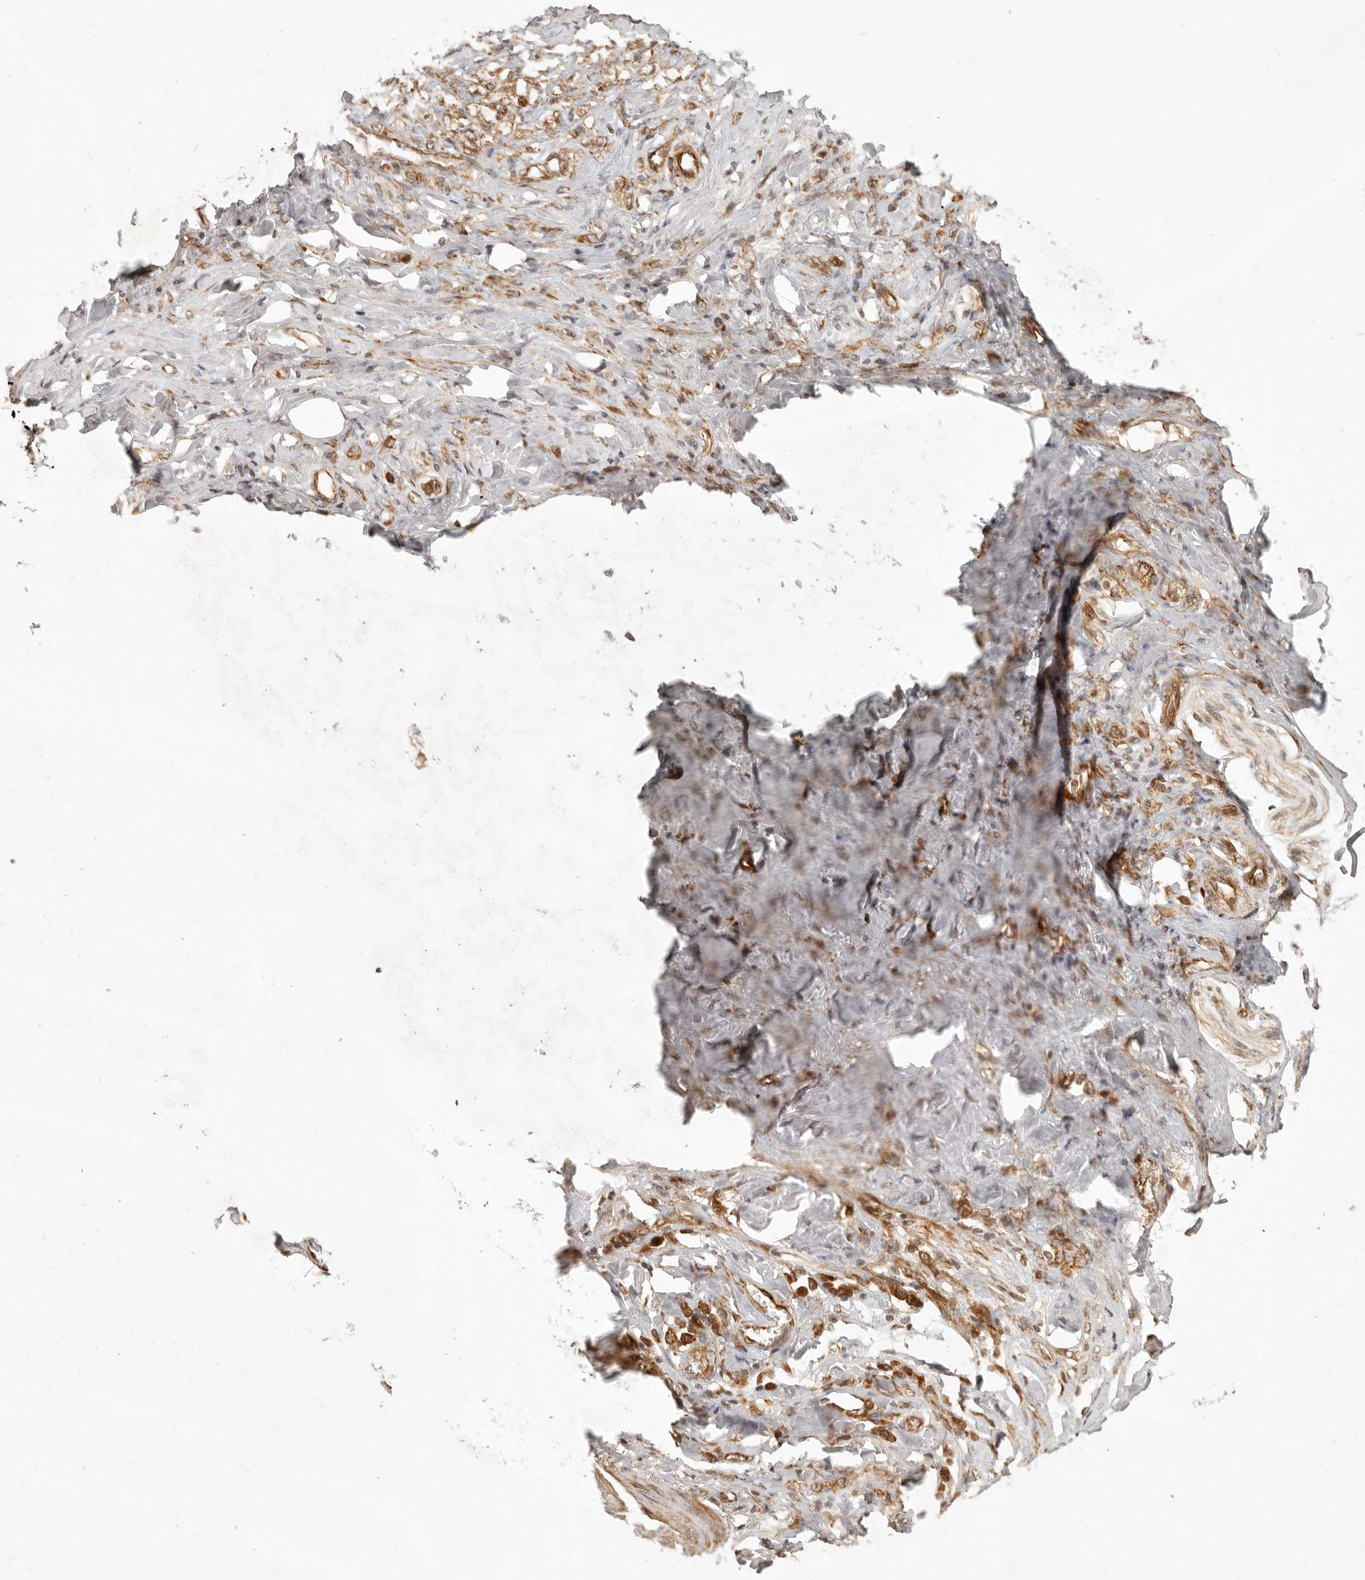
{"staining": {"intensity": "strong", "quantity": ">75%", "location": "cytoplasmic/membranous"}, "tissue": "stomach cancer", "cell_type": "Tumor cells", "image_type": "cancer", "snomed": [{"axis": "morphology", "description": "Normal tissue, NOS"}, {"axis": "morphology", "description": "Adenocarcinoma, NOS"}, {"axis": "topography", "description": "Stomach"}], "caption": "This photomicrograph reveals adenocarcinoma (stomach) stained with IHC to label a protein in brown. The cytoplasmic/membranous of tumor cells show strong positivity for the protein. Nuclei are counter-stained blue.", "gene": "KLHL38", "patient": {"sex": "male", "age": 82}}